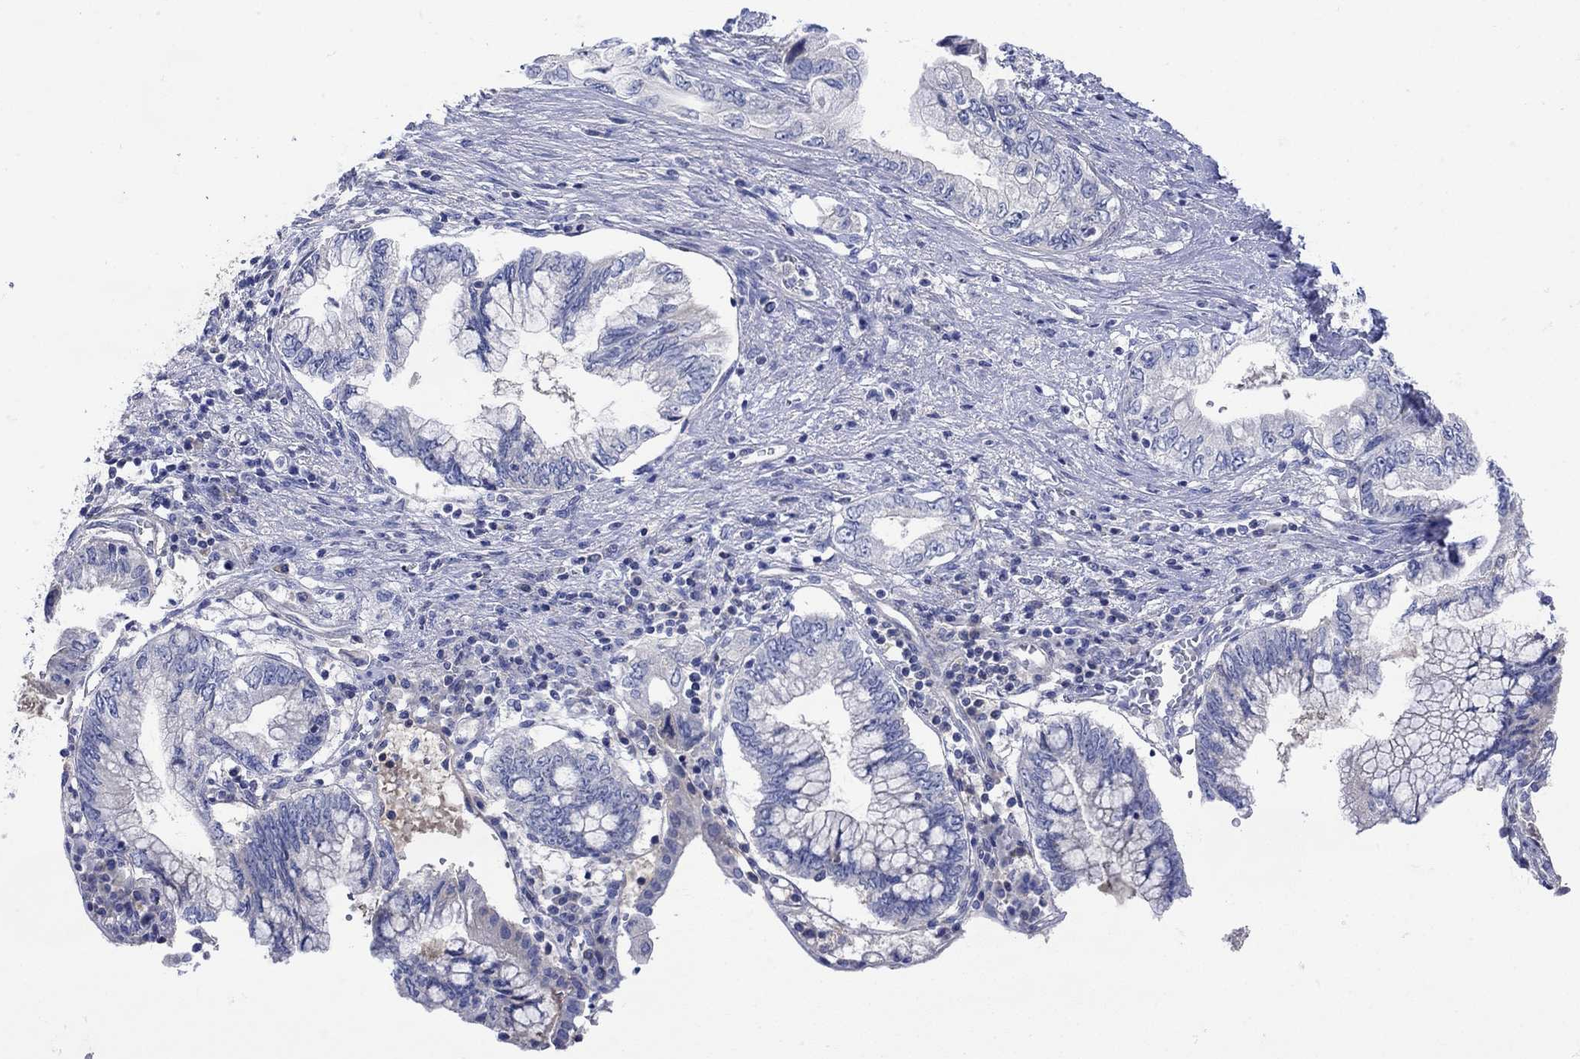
{"staining": {"intensity": "negative", "quantity": "none", "location": "none"}, "tissue": "pancreatic cancer", "cell_type": "Tumor cells", "image_type": "cancer", "snomed": [{"axis": "morphology", "description": "Adenocarcinoma, NOS"}, {"axis": "topography", "description": "Pancreas"}], "caption": "A high-resolution histopathology image shows IHC staining of pancreatic cancer (adenocarcinoma), which shows no significant positivity in tumor cells.", "gene": "MSI1", "patient": {"sex": "female", "age": 73}}